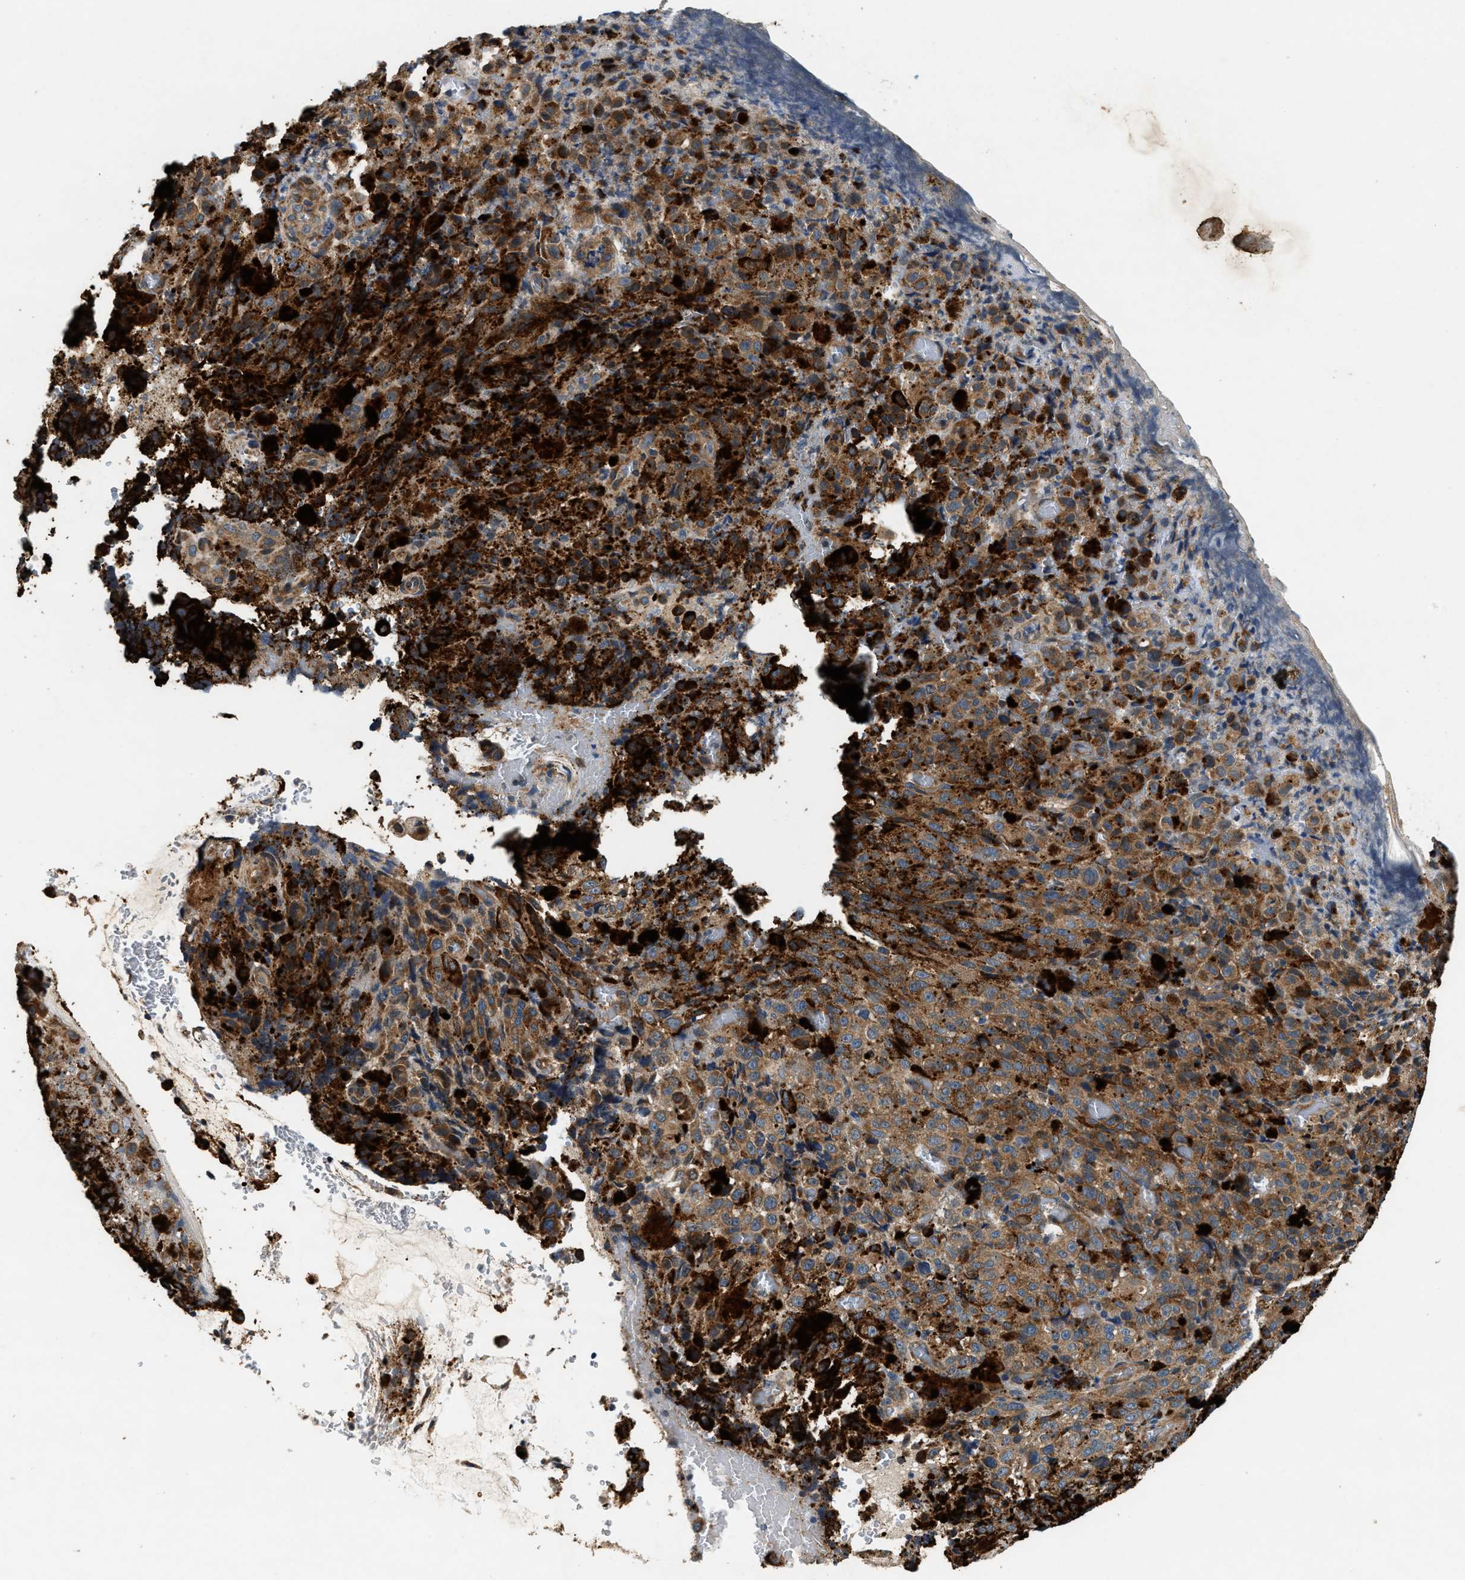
{"staining": {"intensity": "moderate", "quantity": ">75%", "location": "cytoplasmic/membranous"}, "tissue": "melanoma", "cell_type": "Tumor cells", "image_type": "cancer", "snomed": [{"axis": "morphology", "description": "Malignant melanoma, NOS"}, {"axis": "topography", "description": "Rectum"}], "caption": "The immunohistochemical stain shows moderate cytoplasmic/membranous positivity in tumor cells of malignant melanoma tissue.", "gene": "DUSP10", "patient": {"sex": "female", "age": 81}}